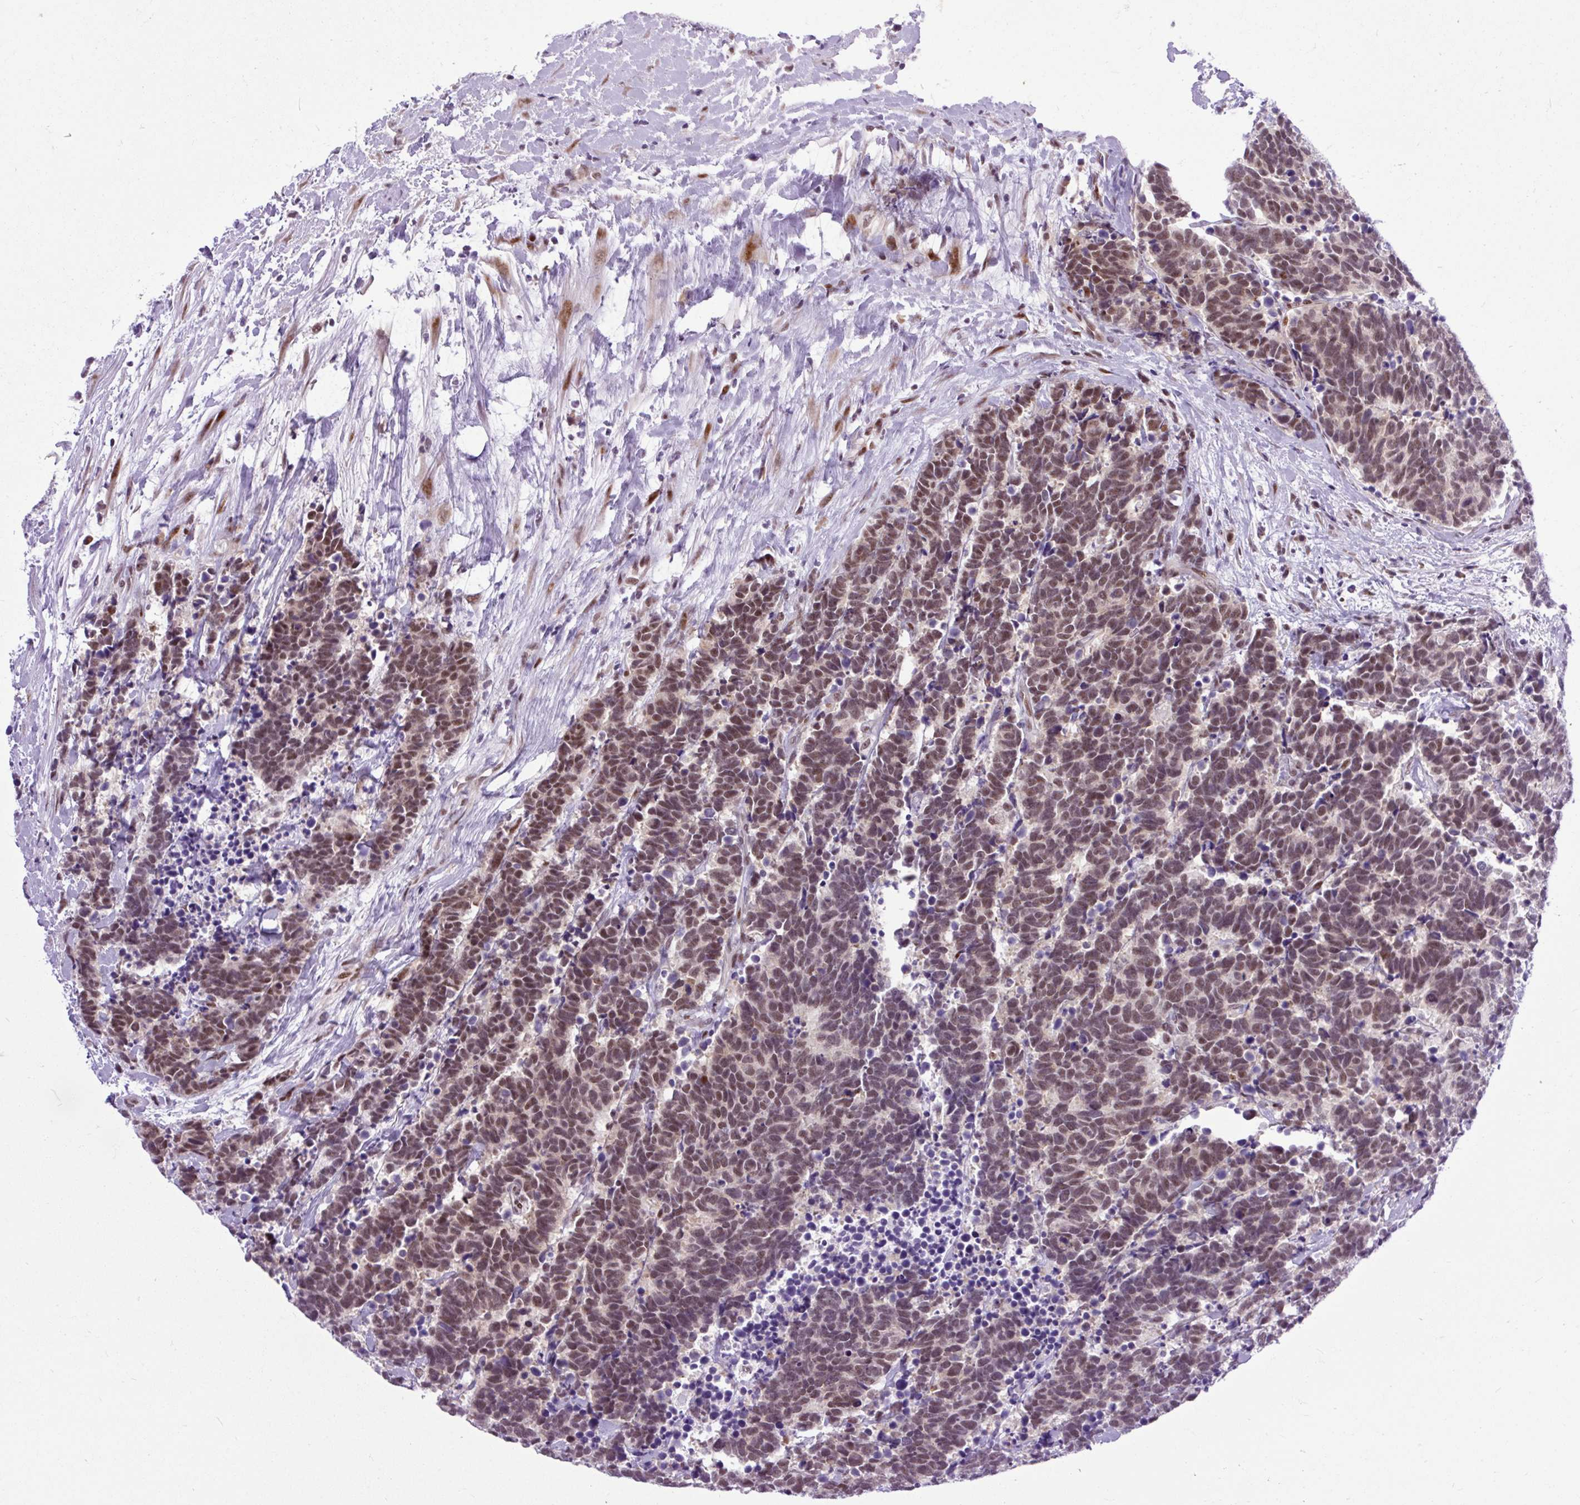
{"staining": {"intensity": "moderate", "quantity": ">75%", "location": "nuclear"}, "tissue": "carcinoid", "cell_type": "Tumor cells", "image_type": "cancer", "snomed": [{"axis": "morphology", "description": "Carcinoma, NOS"}, {"axis": "morphology", "description": "Carcinoid, malignant, NOS"}, {"axis": "topography", "description": "Prostate"}], "caption": "Carcinoma stained with a protein marker exhibits moderate staining in tumor cells.", "gene": "CLK2", "patient": {"sex": "male", "age": 57}}